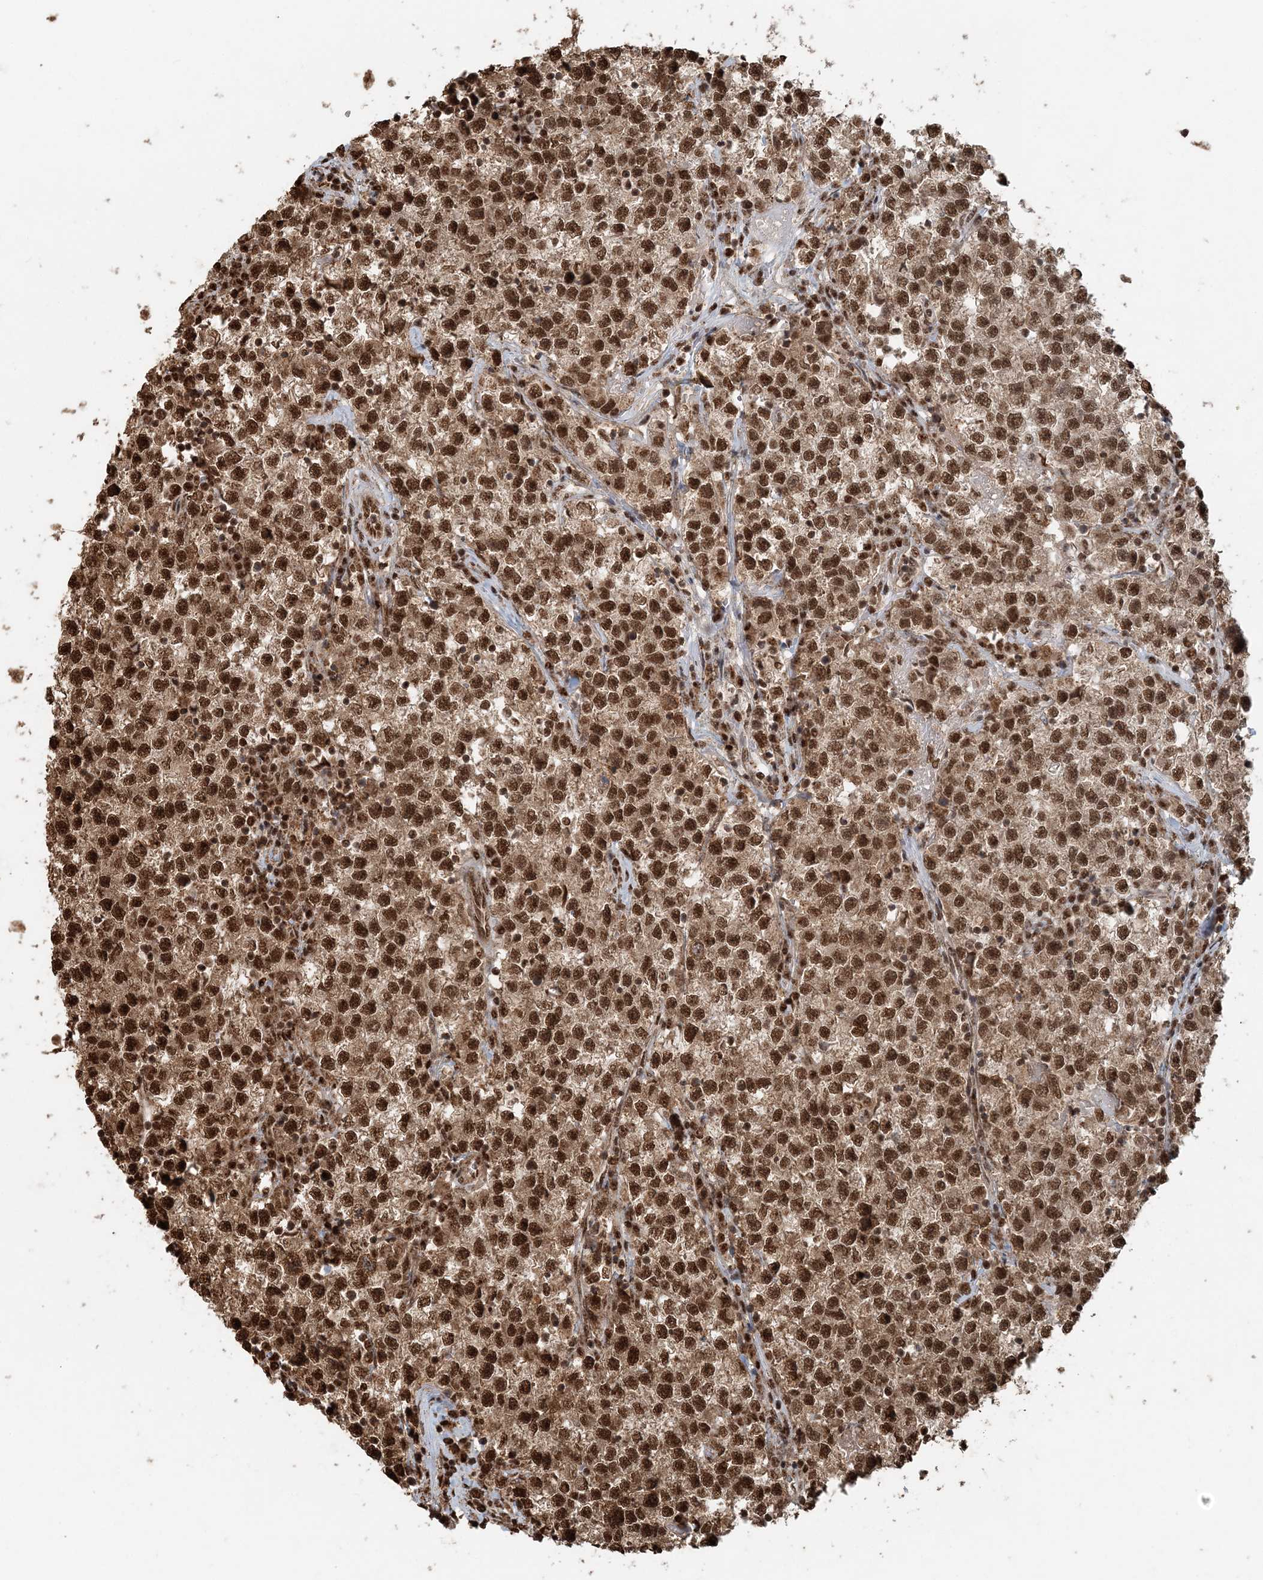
{"staining": {"intensity": "moderate", "quantity": ">75%", "location": "nuclear"}, "tissue": "testis cancer", "cell_type": "Tumor cells", "image_type": "cancer", "snomed": [{"axis": "morphology", "description": "Seminoma, NOS"}, {"axis": "topography", "description": "Testis"}], "caption": "Protein analysis of testis seminoma tissue exhibits moderate nuclear expression in approximately >75% of tumor cells.", "gene": "ARHGAP35", "patient": {"sex": "male", "age": 22}}